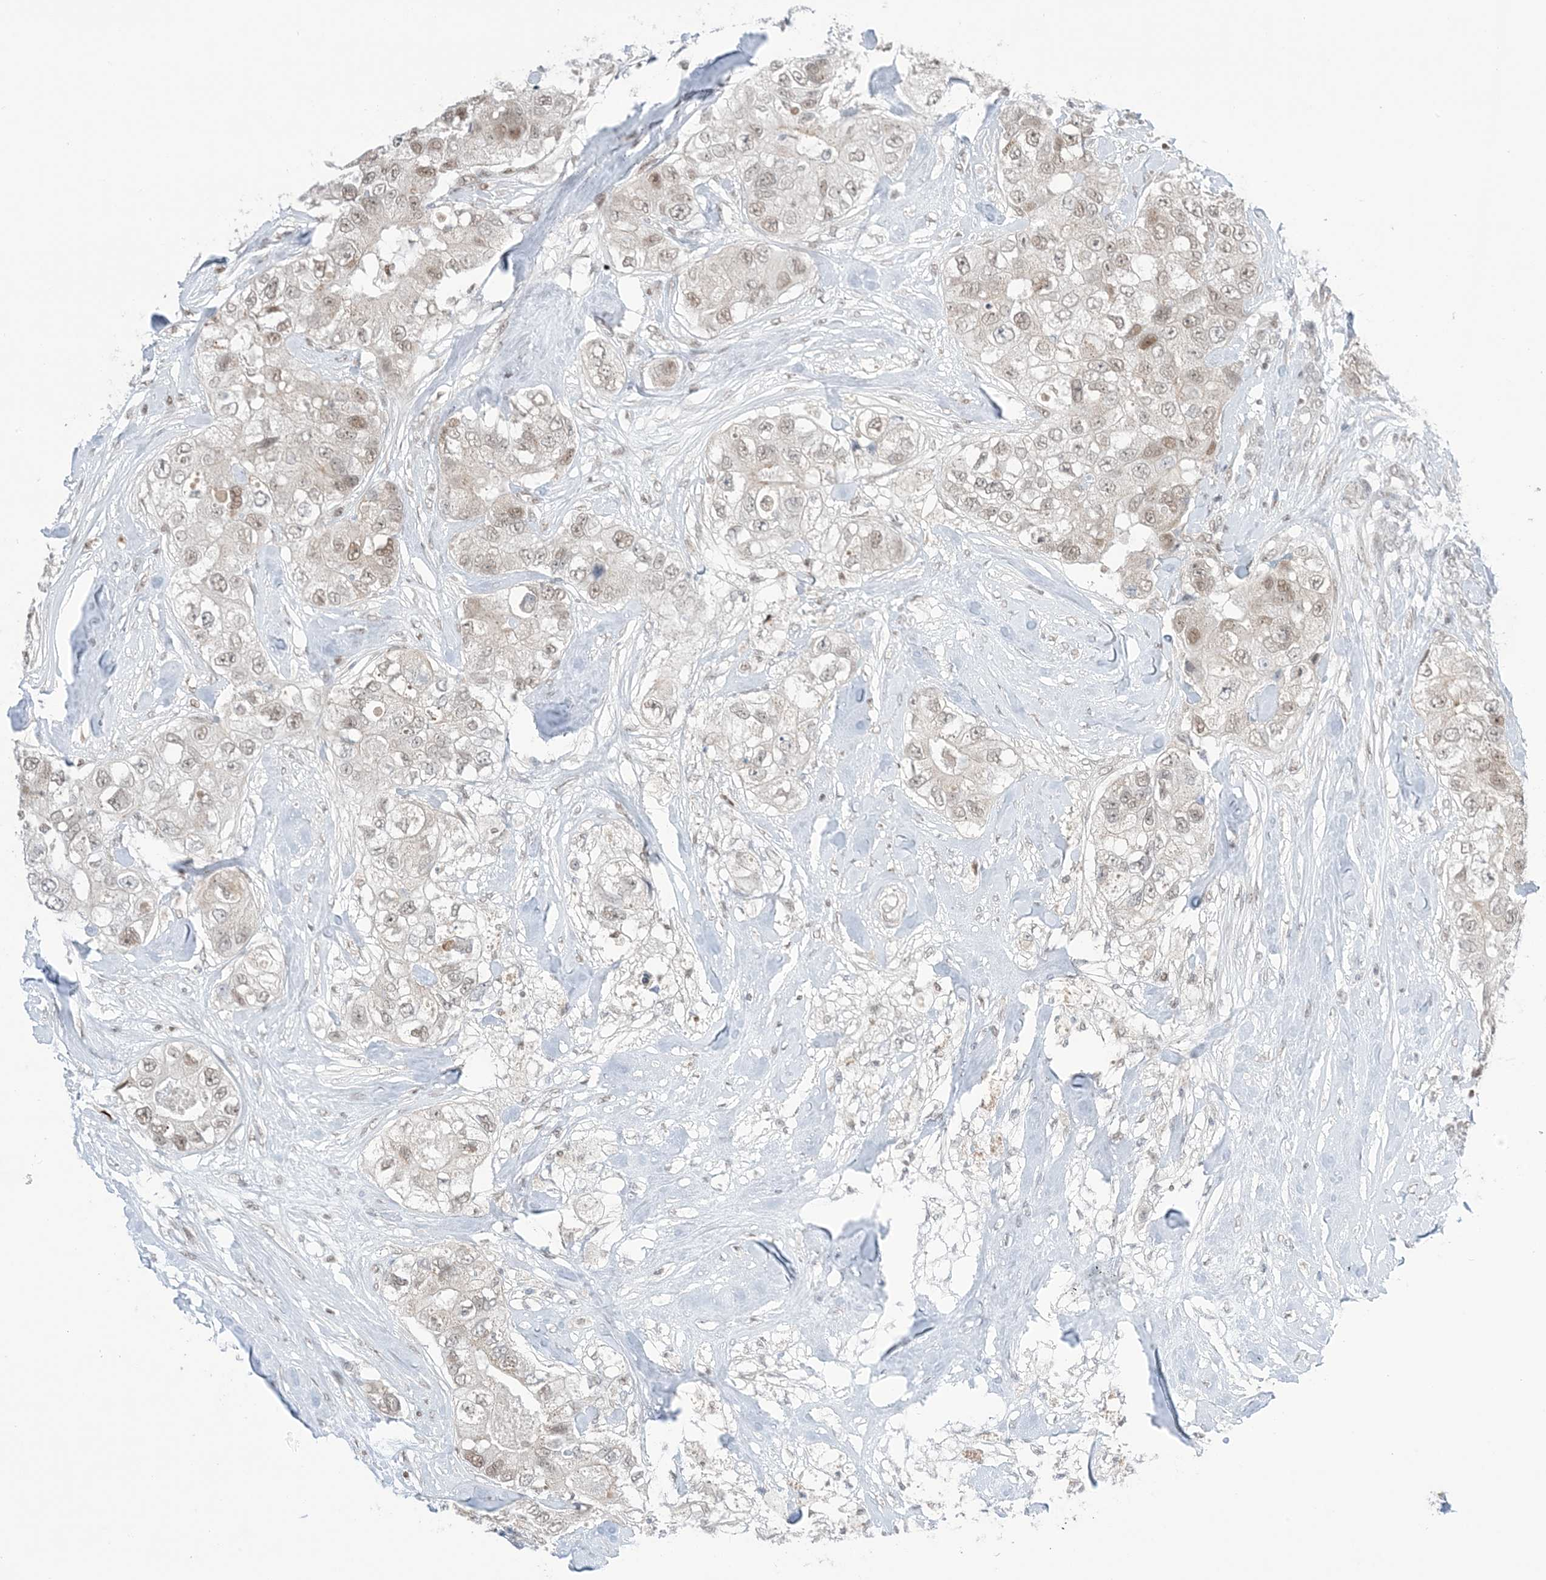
{"staining": {"intensity": "weak", "quantity": "<25%", "location": "nuclear"}, "tissue": "breast cancer", "cell_type": "Tumor cells", "image_type": "cancer", "snomed": [{"axis": "morphology", "description": "Duct carcinoma"}, {"axis": "topography", "description": "Breast"}], "caption": "IHC micrograph of neoplastic tissue: breast intraductal carcinoma stained with DAB (3,3'-diaminobenzidine) demonstrates no significant protein expression in tumor cells.", "gene": "TFPT", "patient": {"sex": "female", "age": 62}}